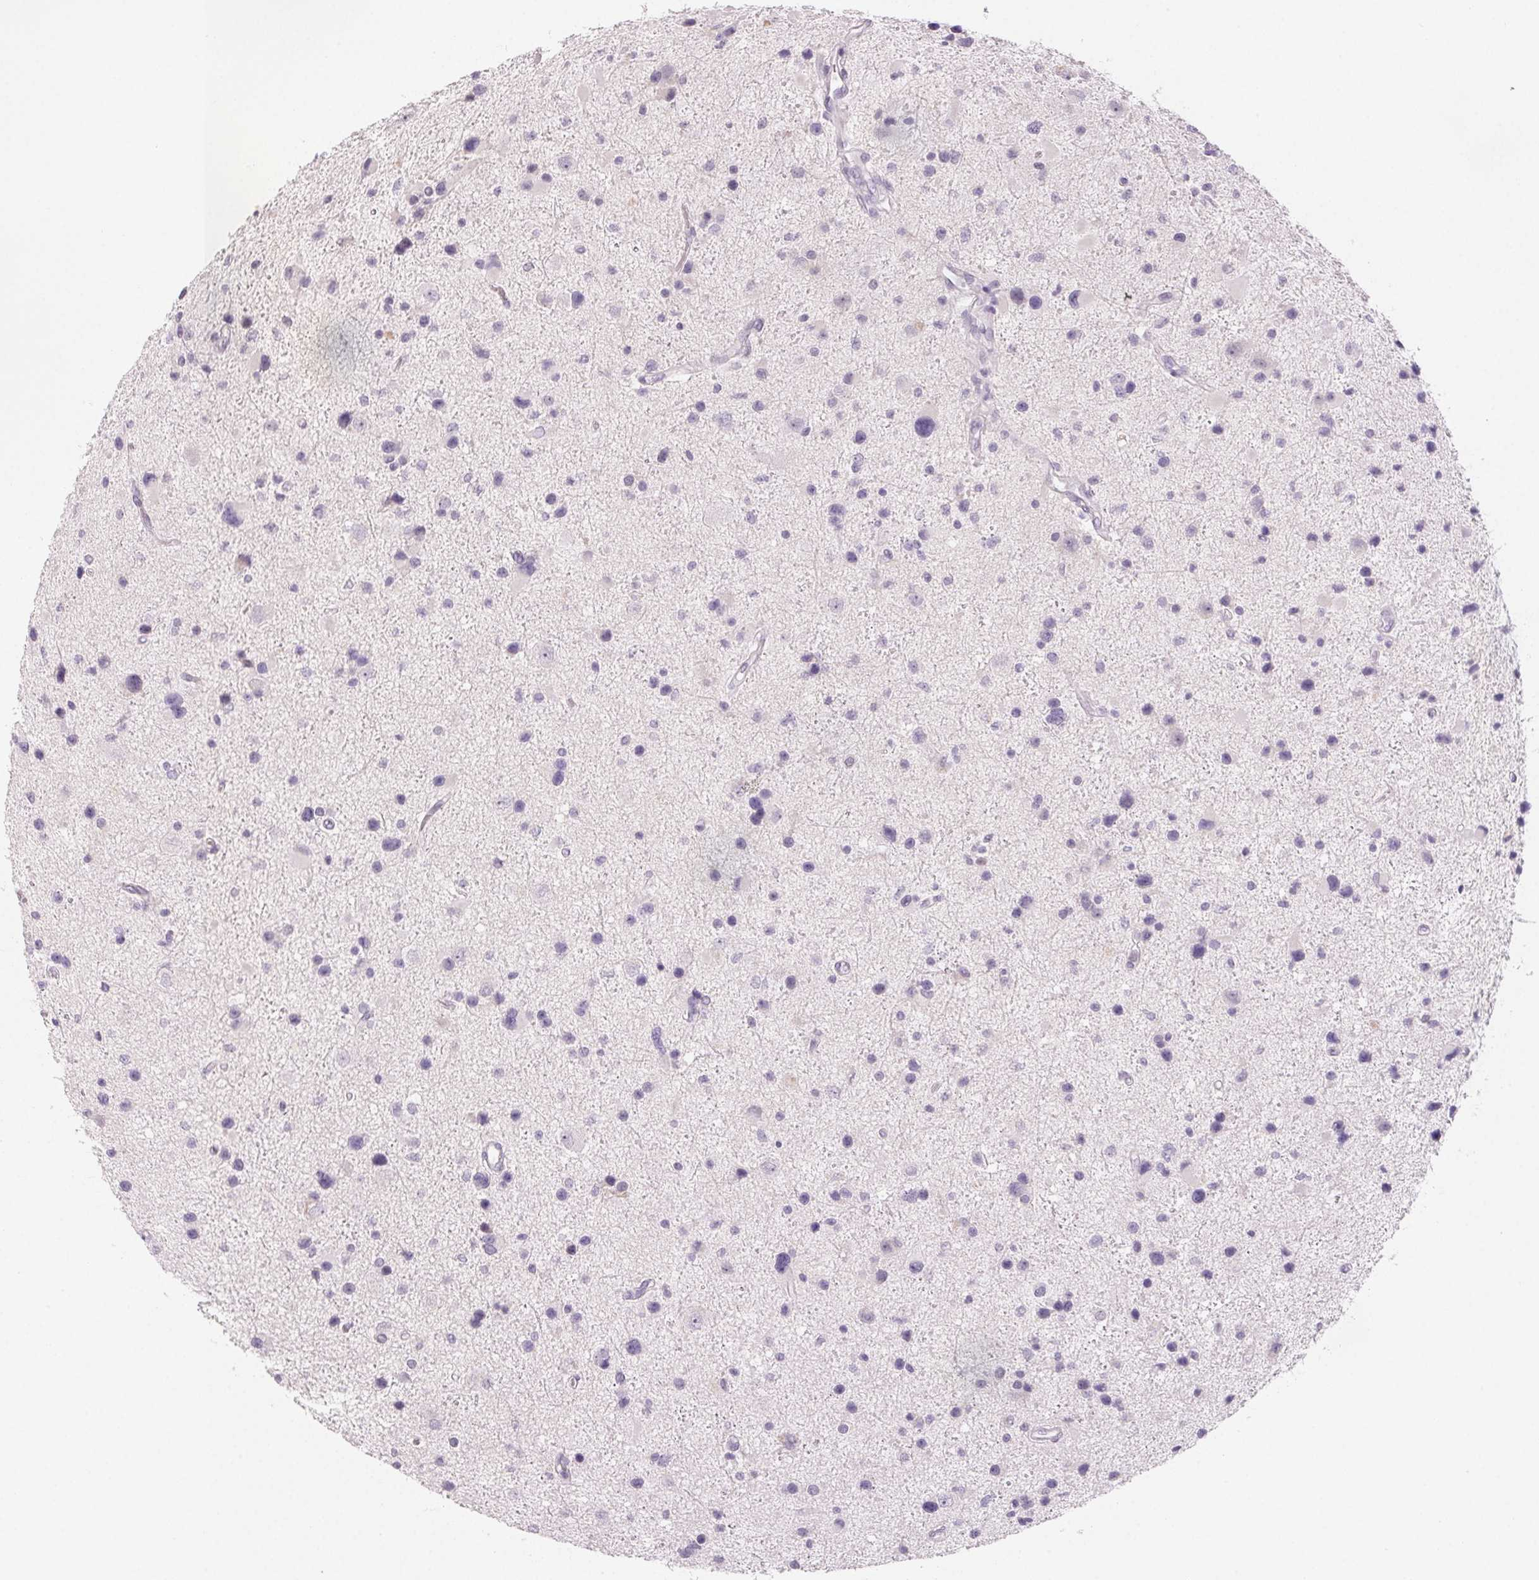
{"staining": {"intensity": "negative", "quantity": "none", "location": "none"}, "tissue": "glioma", "cell_type": "Tumor cells", "image_type": "cancer", "snomed": [{"axis": "morphology", "description": "Glioma, malignant, Low grade"}, {"axis": "topography", "description": "Brain"}], "caption": "A high-resolution micrograph shows IHC staining of malignant low-grade glioma, which reveals no significant expression in tumor cells.", "gene": "BPIFB2", "patient": {"sex": "female", "age": 32}}